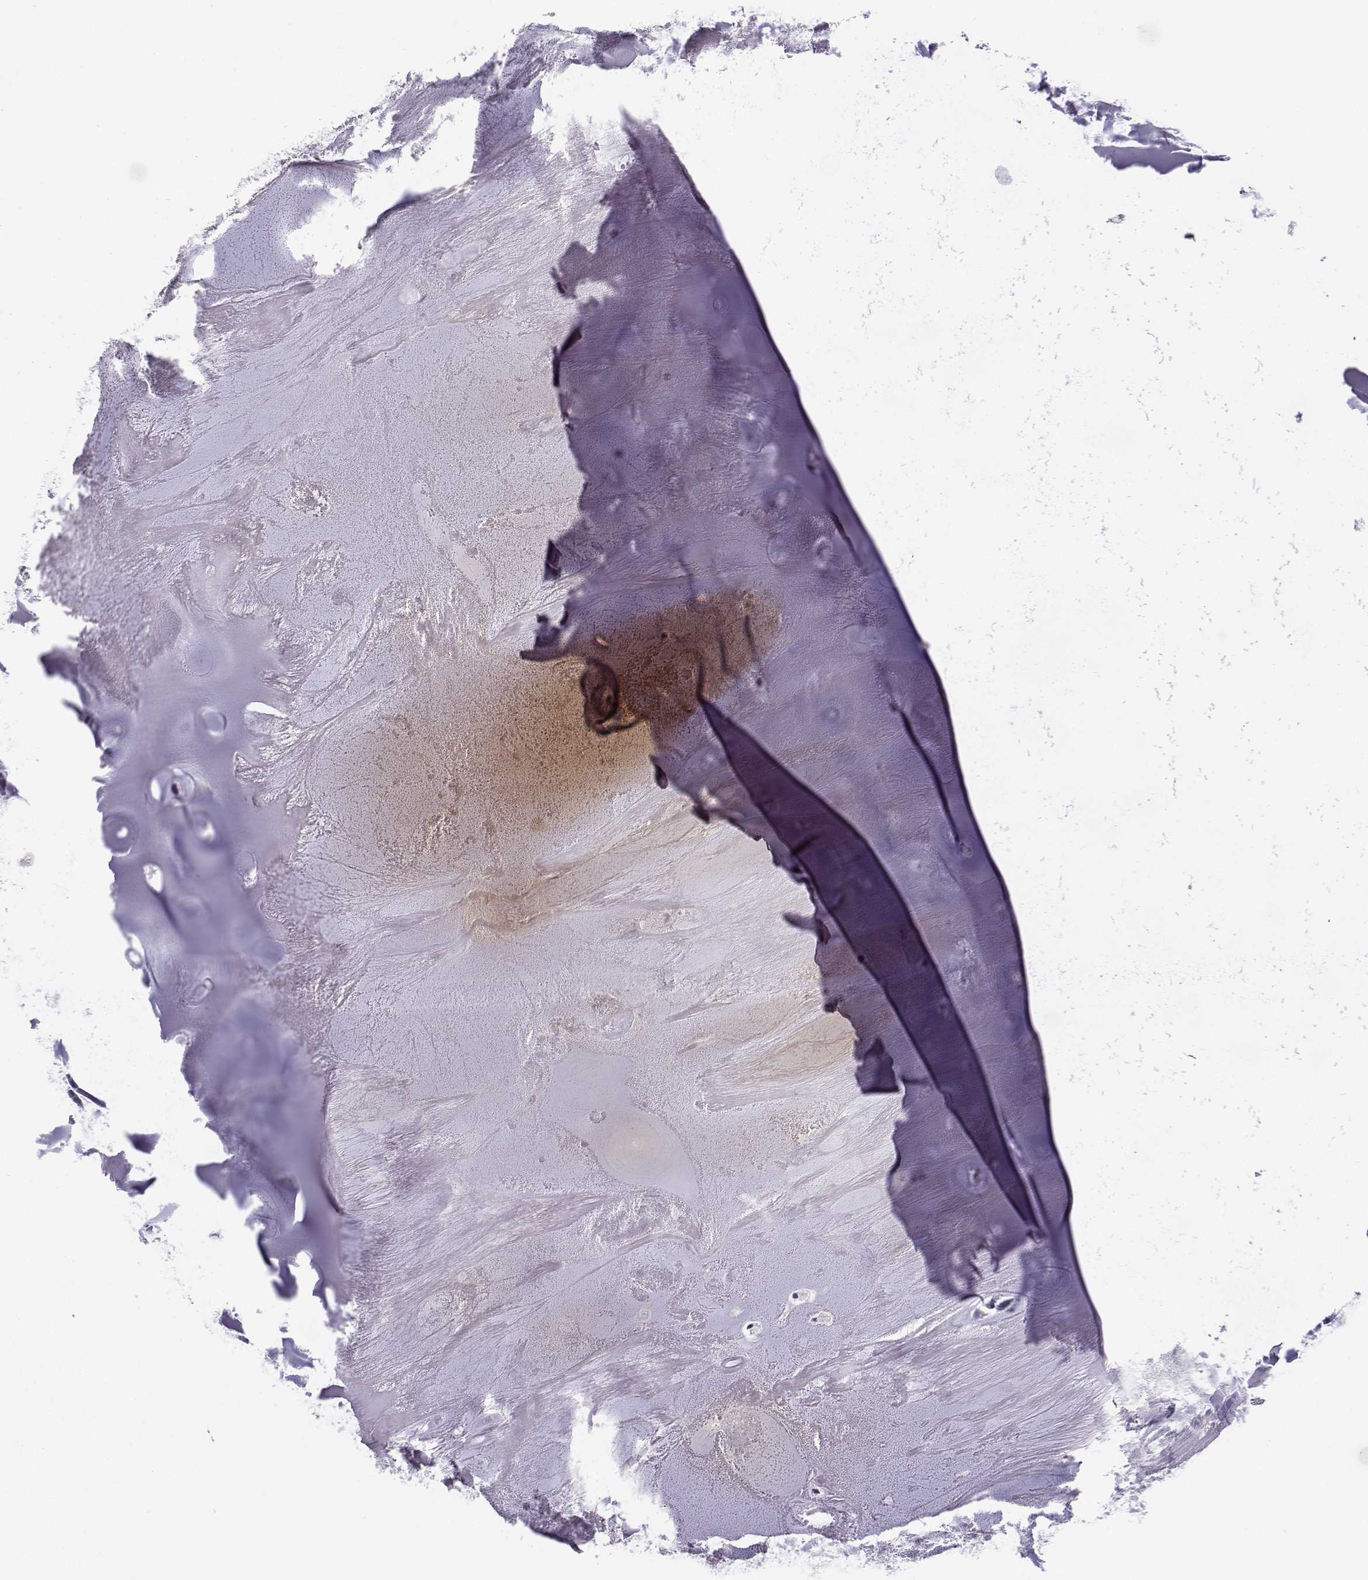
{"staining": {"intensity": "negative", "quantity": "none", "location": "none"}, "tissue": "soft tissue", "cell_type": "Chondrocytes", "image_type": "normal", "snomed": [{"axis": "morphology", "description": "Normal tissue, NOS"}, {"axis": "morphology", "description": "Squamous cell carcinoma, NOS"}, {"axis": "topography", "description": "Cartilage tissue"}, {"axis": "topography", "description": "Lung"}], "caption": "This is an immunohistochemistry (IHC) histopathology image of unremarkable soft tissue. There is no staining in chondrocytes.", "gene": "KCNMB4", "patient": {"sex": "male", "age": 66}}